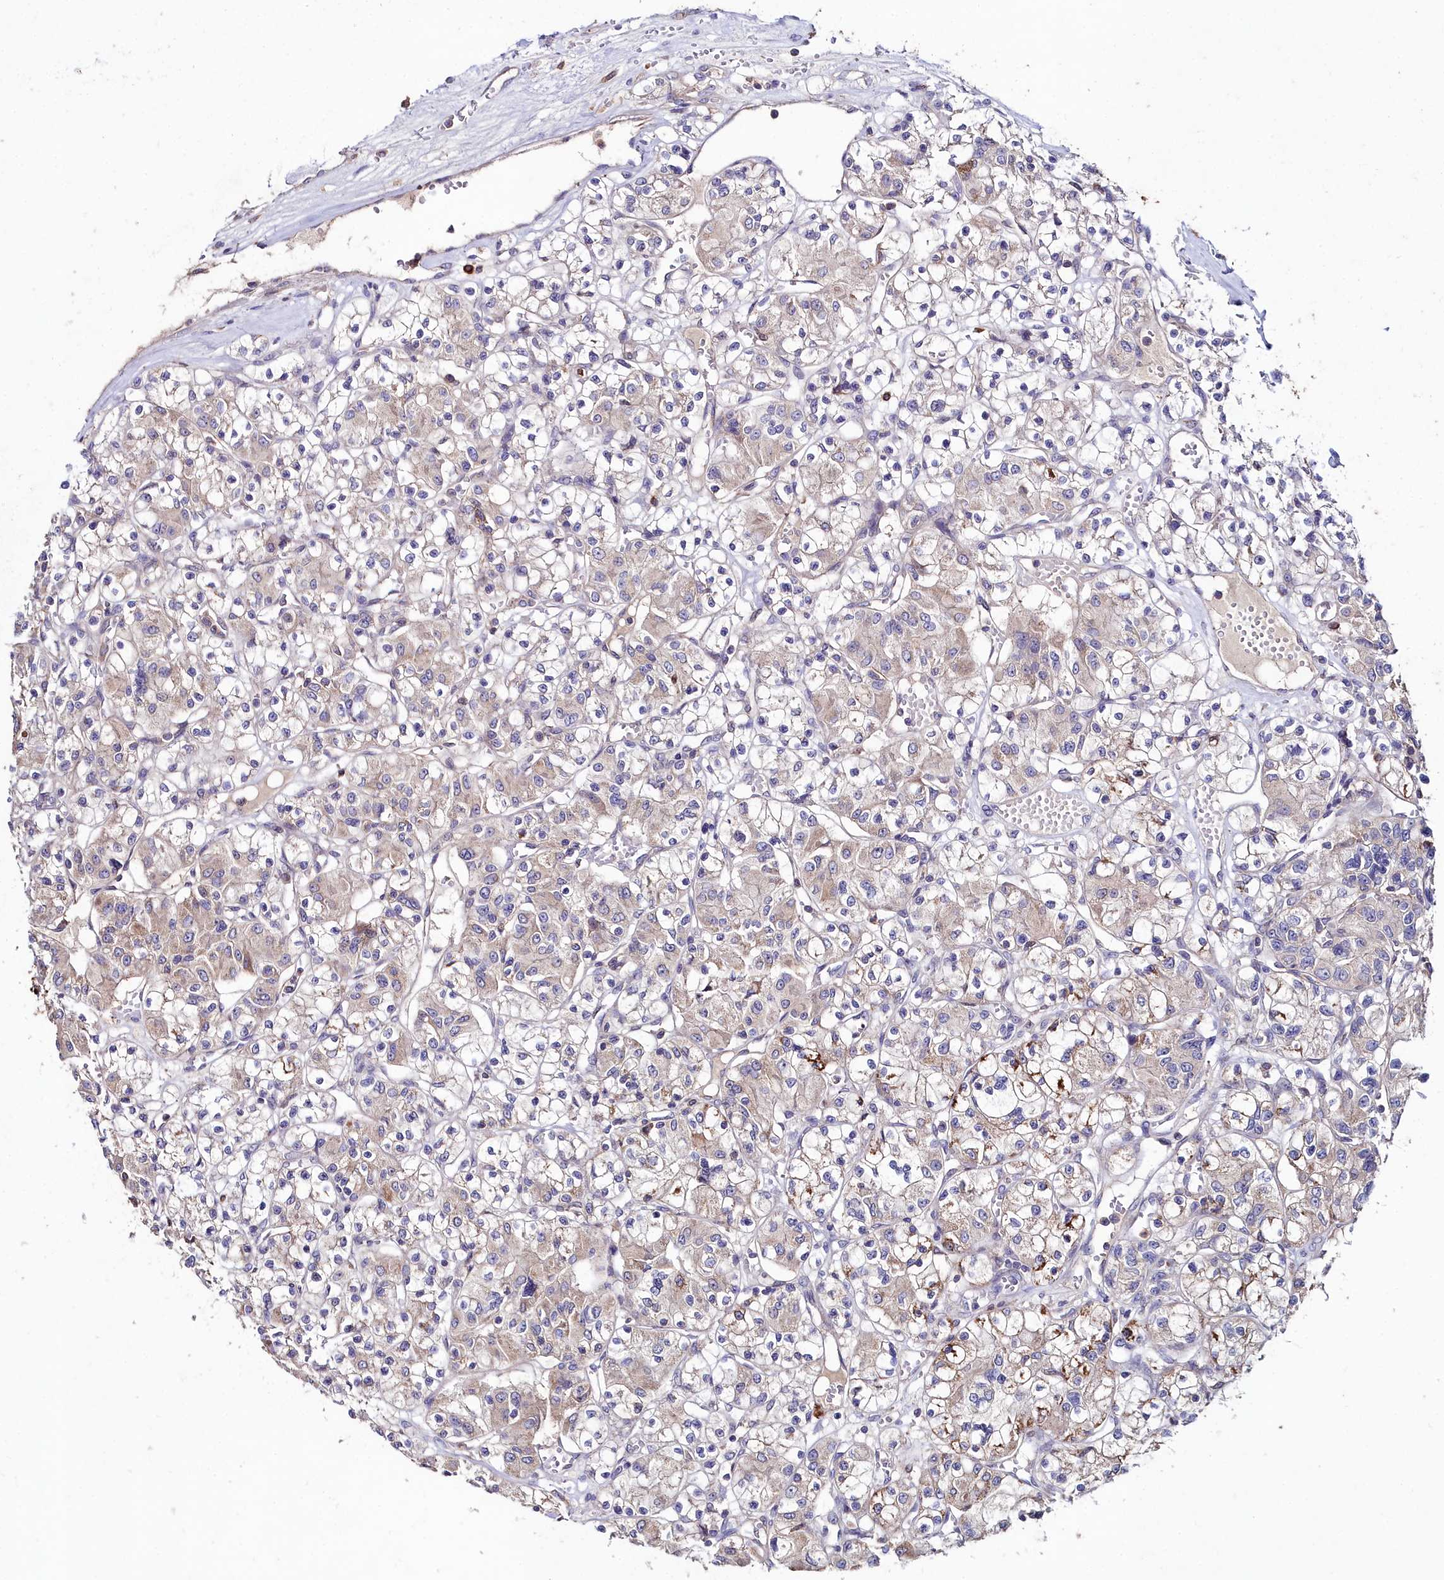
{"staining": {"intensity": "moderate", "quantity": "<25%", "location": "cytoplasmic/membranous"}, "tissue": "renal cancer", "cell_type": "Tumor cells", "image_type": "cancer", "snomed": [{"axis": "morphology", "description": "Adenocarcinoma, NOS"}, {"axis": "topography", "description": "Kidney"}], "caption": "IHC of human adenocarcinoma (renal) reveals low levels of moderate cytoplasmic/membranous expression in approximately <25% of tumor cells. The staining was performed using DAB (3,3'-diaminobenzidine), with brown indicating positive protein expression. Nuclei are stained blue with hematoxylin.", "gene": "AMBRA1", "patient": {"sex": "female", "age": 59}}